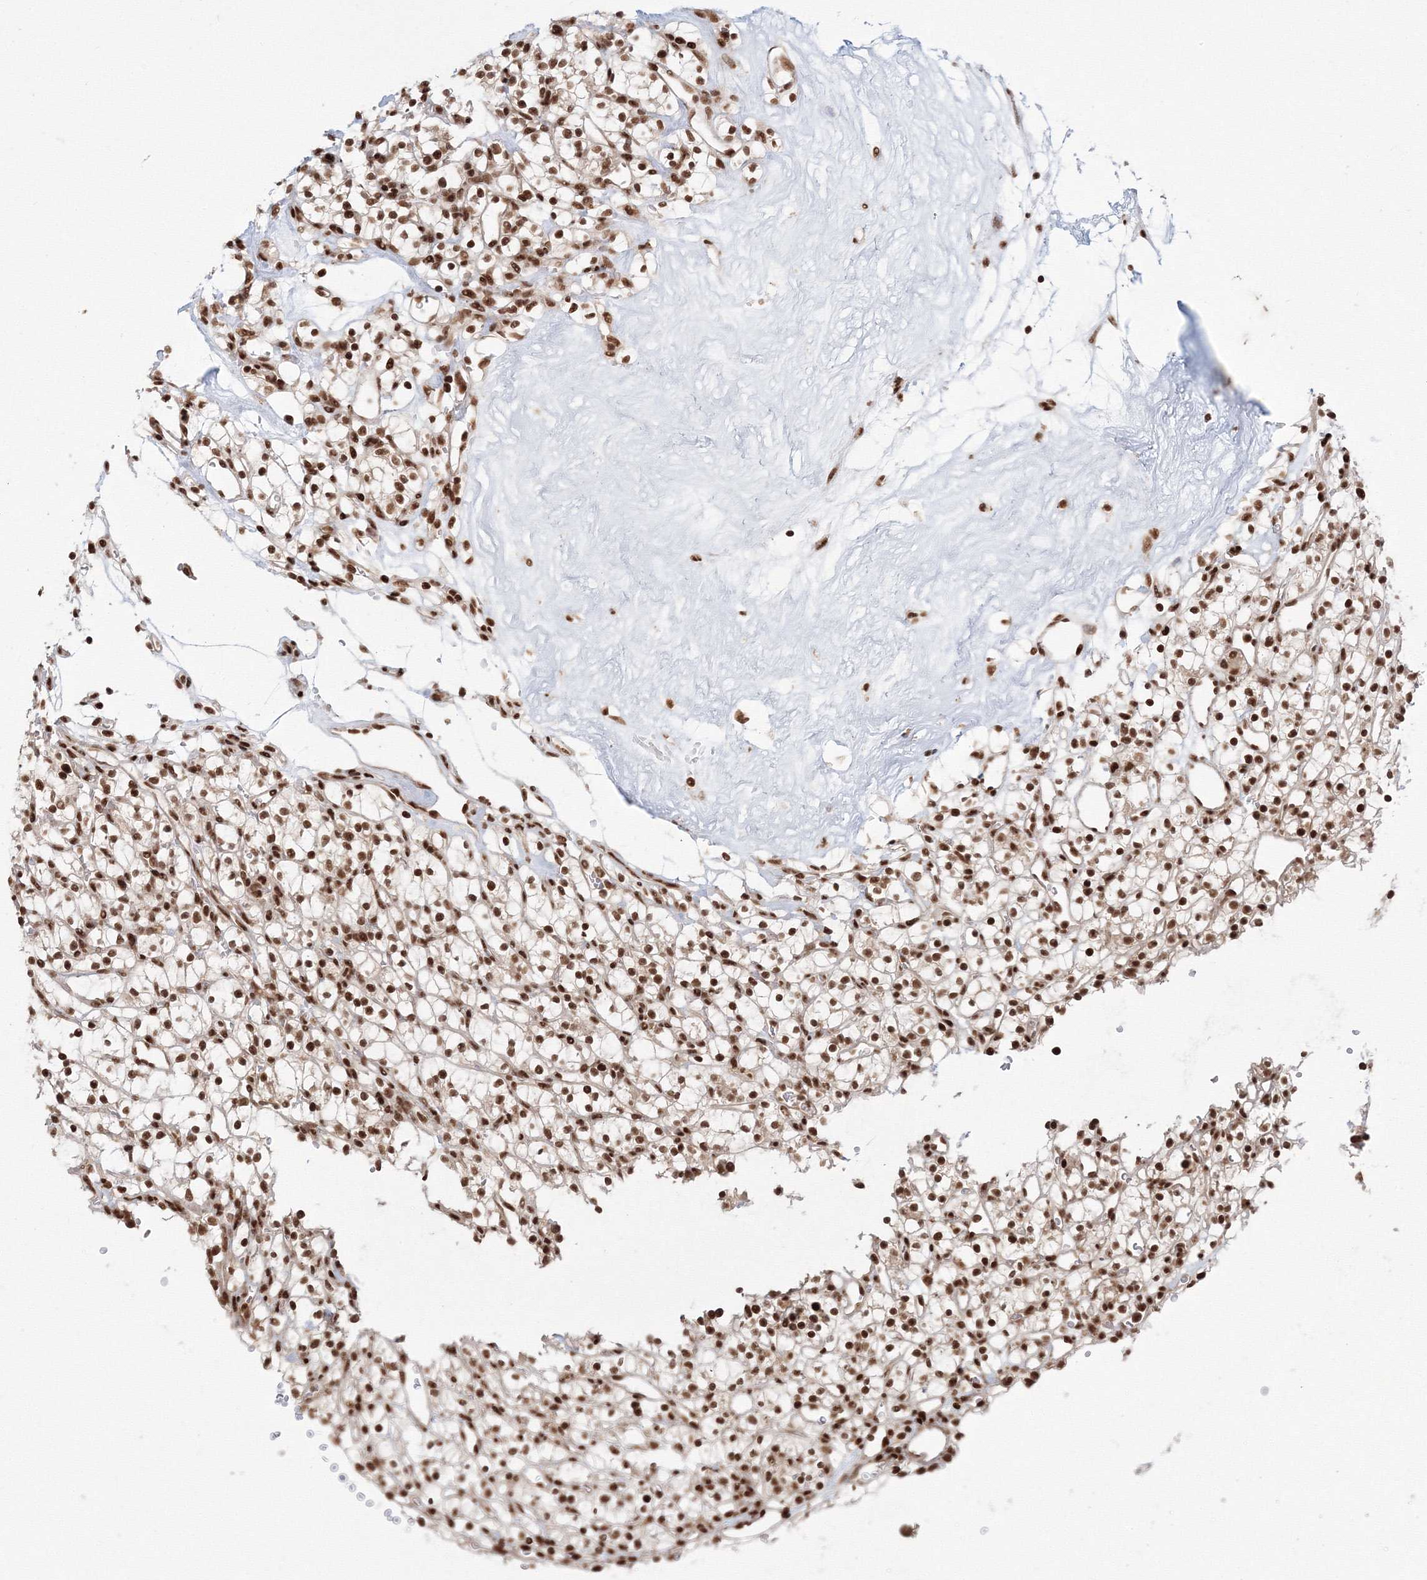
{"staining": {"intensity": "strong", "quantity": ">75%", "location": "nuclear"}, "tissue": "renal cancer", "cell_type": "Tumor cells", "image_type": "cancer", "snomed": [{"axis": "morphology", "description": "Adenocarcinoma, NOS"}, {"axis": "topography", "description": "Kidney"}], "caption": "An IHC histopathology image of tumor tissue is shown. Protein staining in brown shows strong nuclear positivity in adenocarcinoma (renal) within tumor cells.", "gene": "KIF20A", "patient": {"sex": "female", "age": 57}}